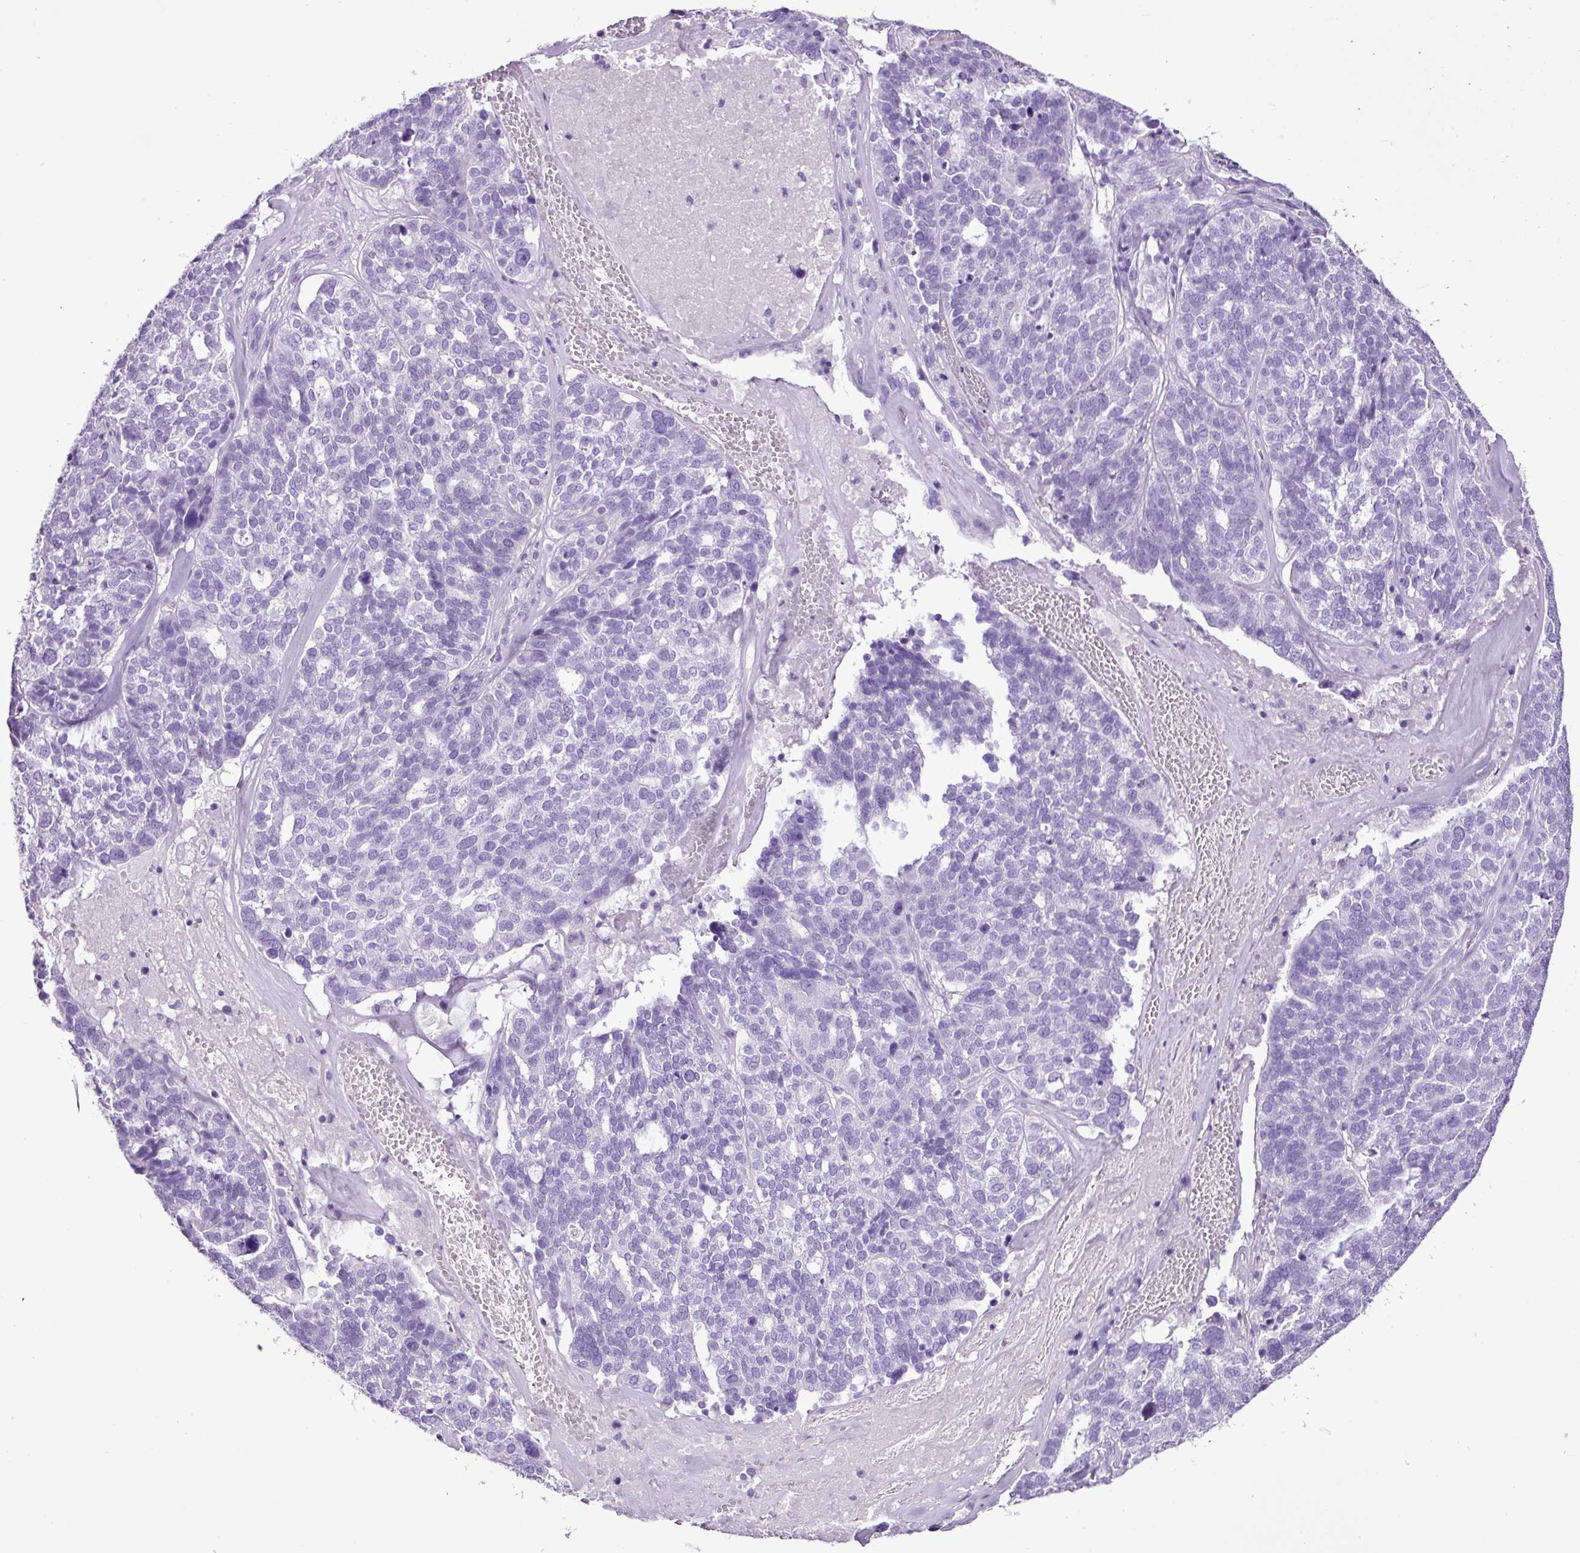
{"staining": {"intensity": "negative", "quantity": "none", "location": "none"}, "tissue": "ovarian cancer", "cell_type": "Tumor cells", "image_type": "cancer", "snomed": [{"axis": "morphology", "description": "Cystadenocarcinoma, serous, NOS"}, {"axis": "topography", "description": "Ovary"}], "caption": "There is no significant expression in tumor cells of ovarian cancer. (DAB (3,3'-diaminobenzidine) immunohistochemistry, high magnification).", "gene": "PGR", "patient": {"sex": "female", "age": 59}}